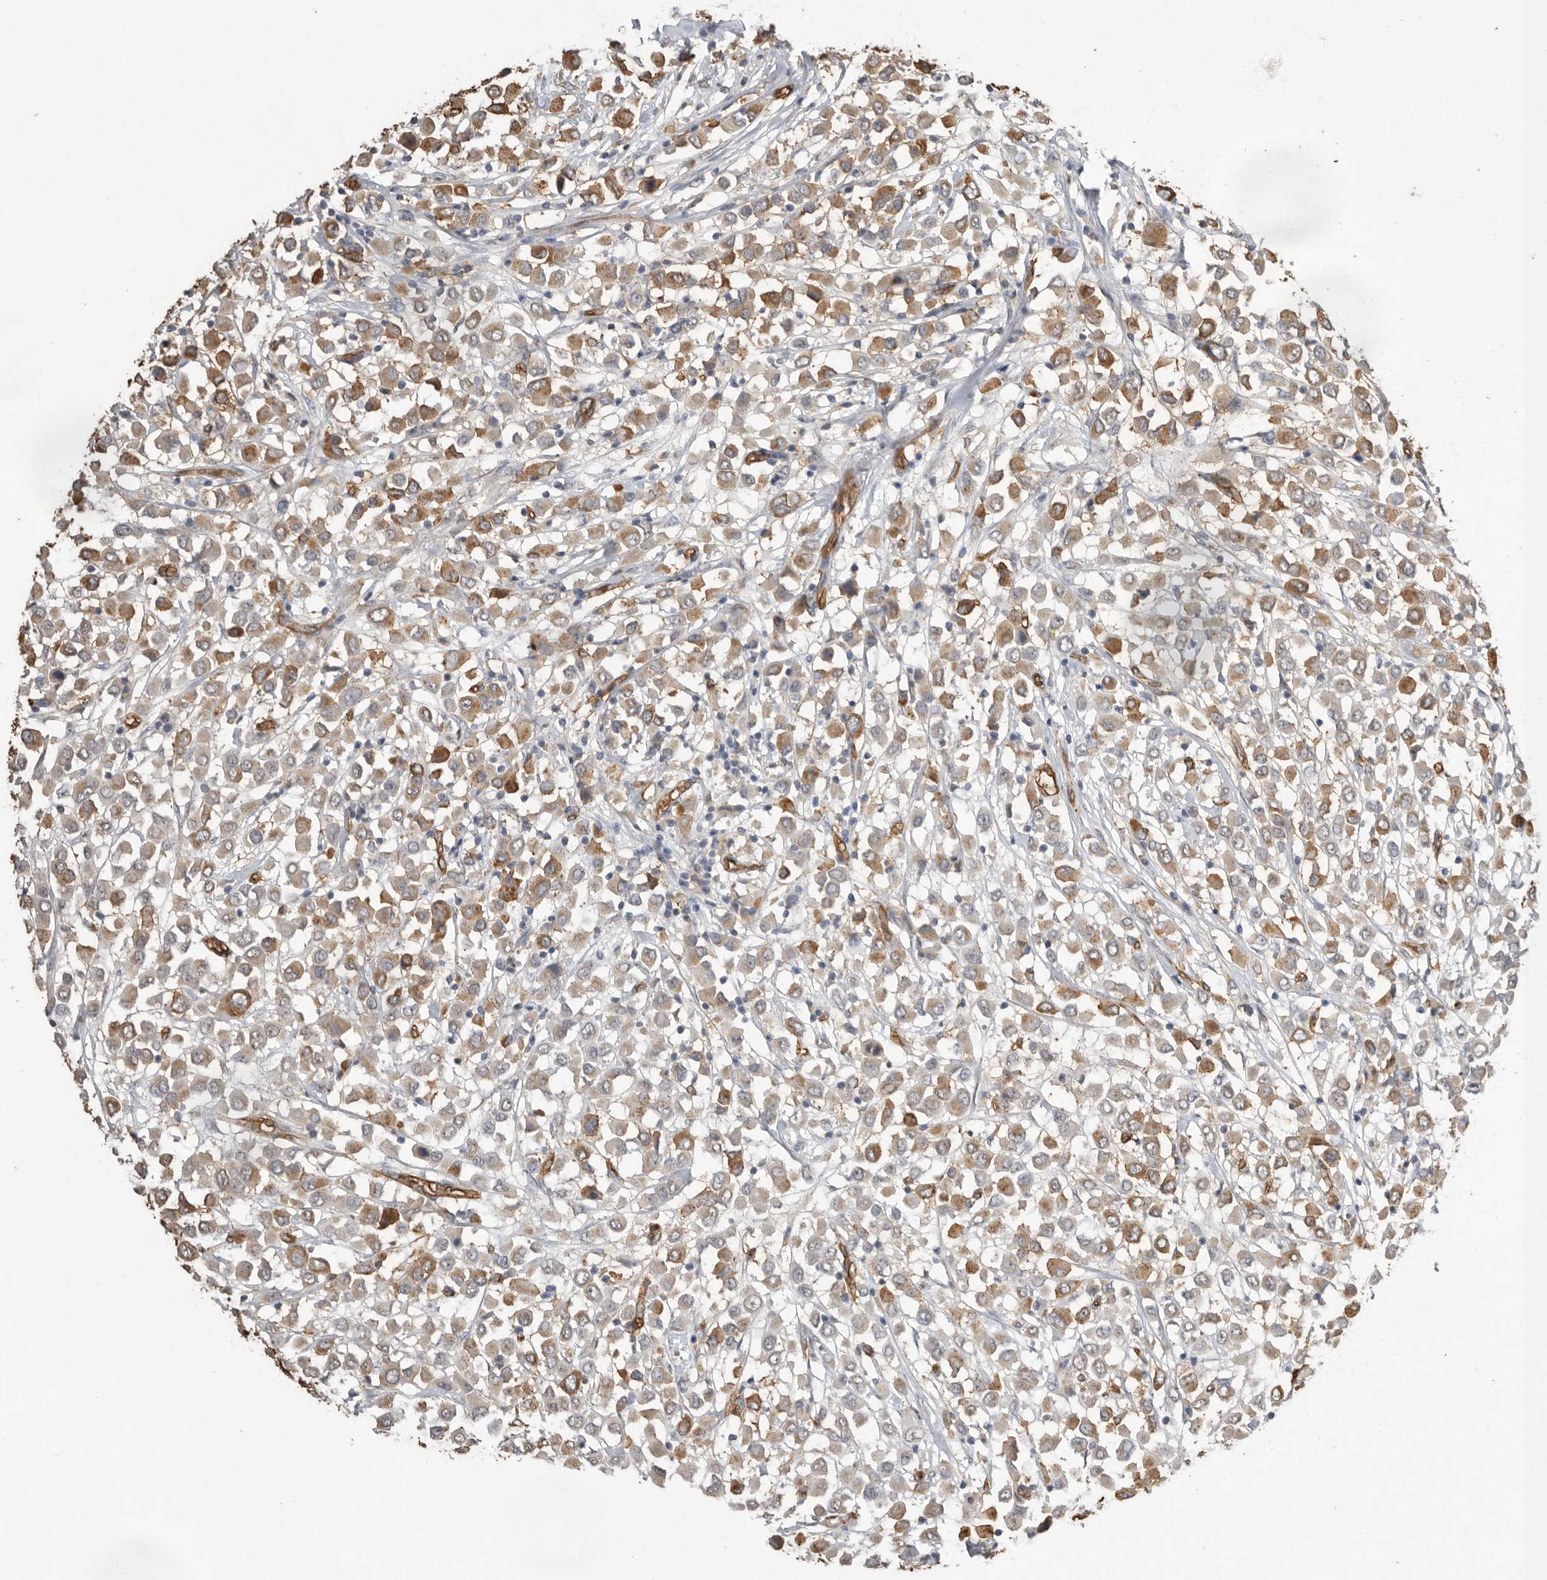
{"staining": {"intensity": "moderate", "quantity": ">75%", "location": "cytoplasmic/membranous"}, "tissue": "breast cancer", "cell_type": "Tumor cells", "image_type": "cancer", "snomed": [{"axis": "morphology", "description": "Duct carcinoma"}, {"axis": "topography", "description": "Breast"}], "caption": "Breast cancer stained for a protein displays moderate cytoplasmic/membranous positivity in tumor cells.", "gene": "IL27", "patient": {"sex": "female", "age": 61}}